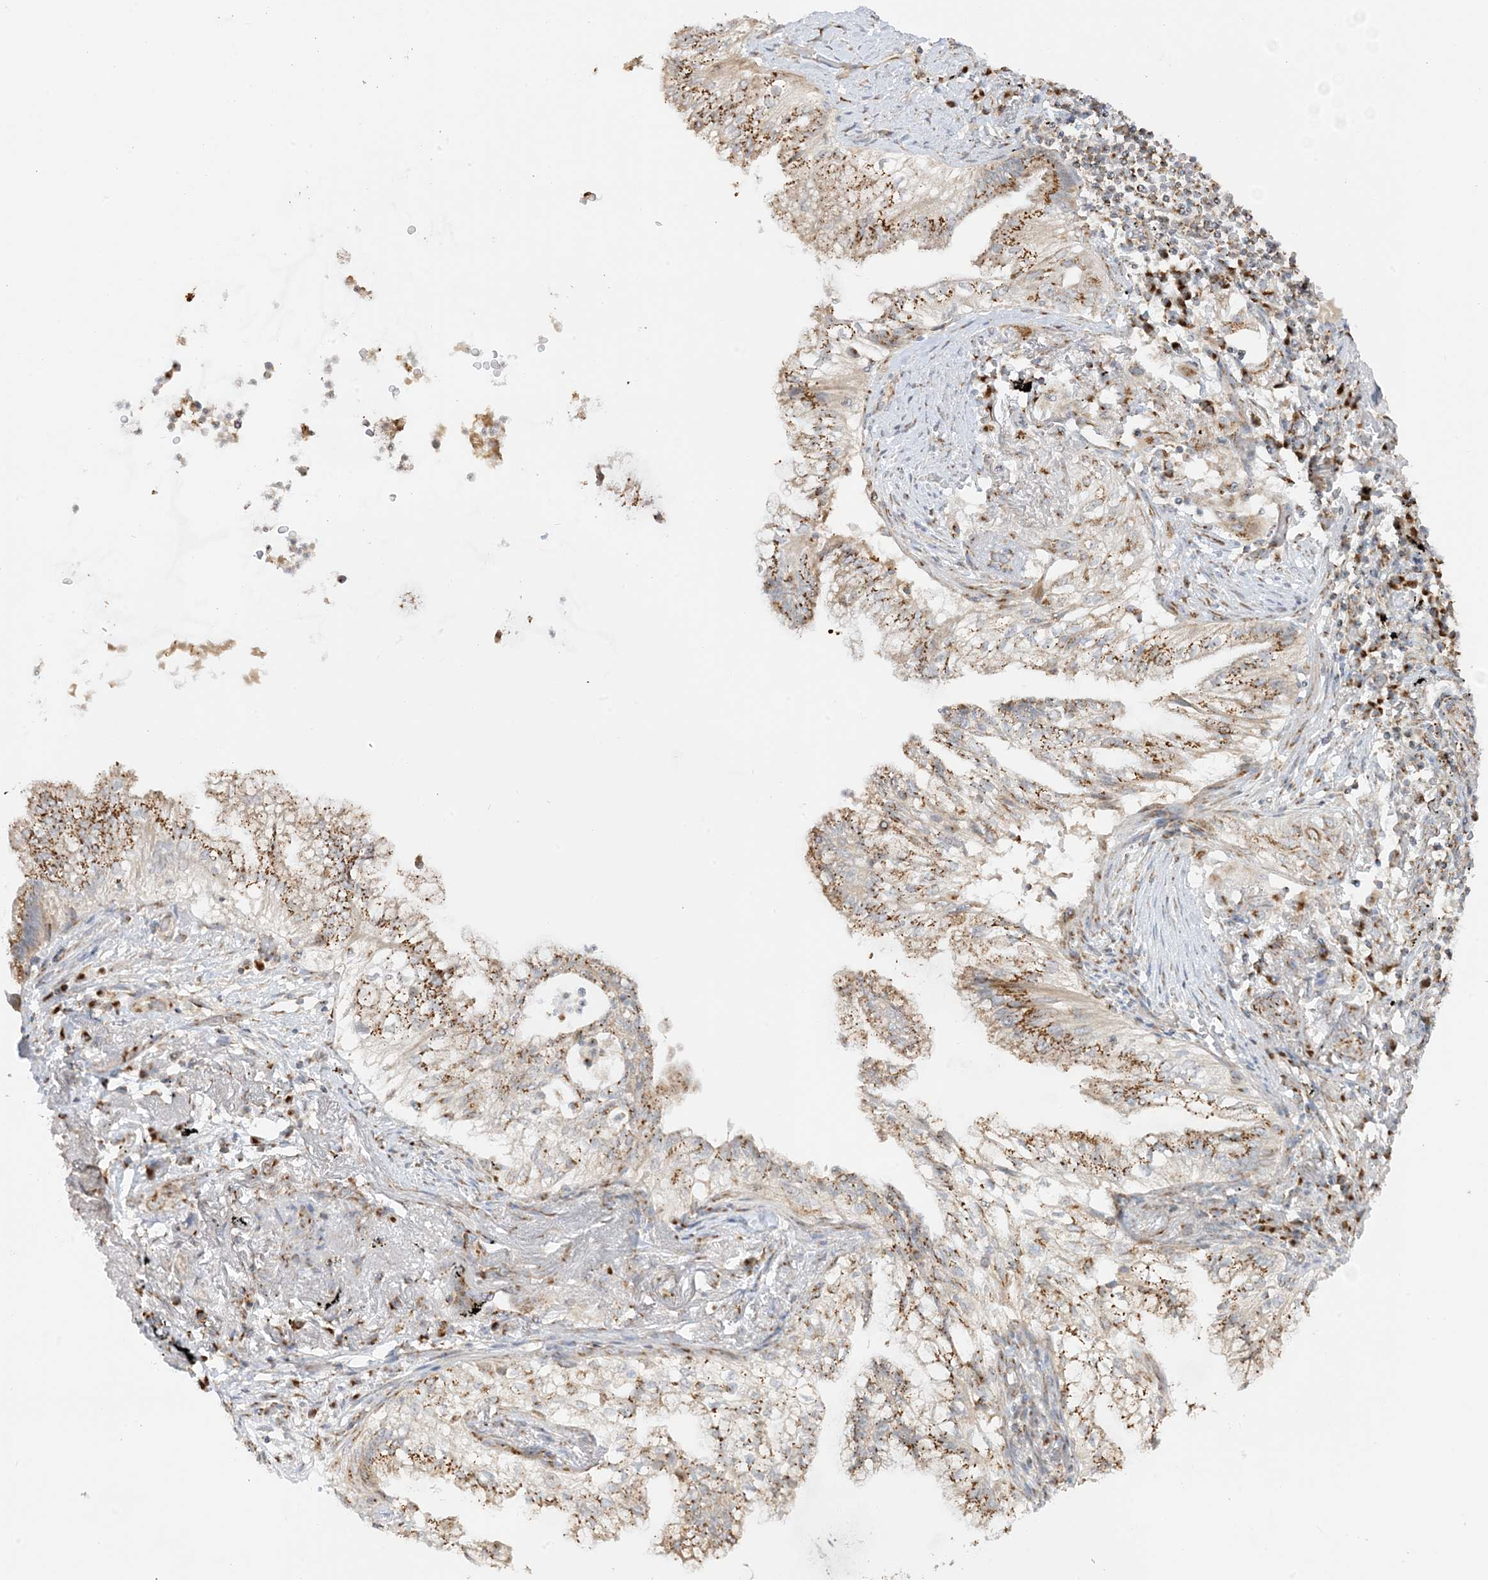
{"staining": {"intensity": "moderate", "quantity": ">75%", "location": "cytoplasmic/membranous"}, "tissue": "lung cancer", "cell_type": "Tumor cells", "image_type": "cancer", "snomed": [{"axis": "morphology", "description": "Adenocarcinoma, NOS"}, {"axis": "topography", "description": "Lung"}], "caption": "A high-resolution micrograph shows IHC staining of lung cancer, which shows moderate cytoplasmic/membranous staining in about >75% of tumor cells.", "gene": "SLC25A12", "patient": {"sex": "female", "age": 70}}